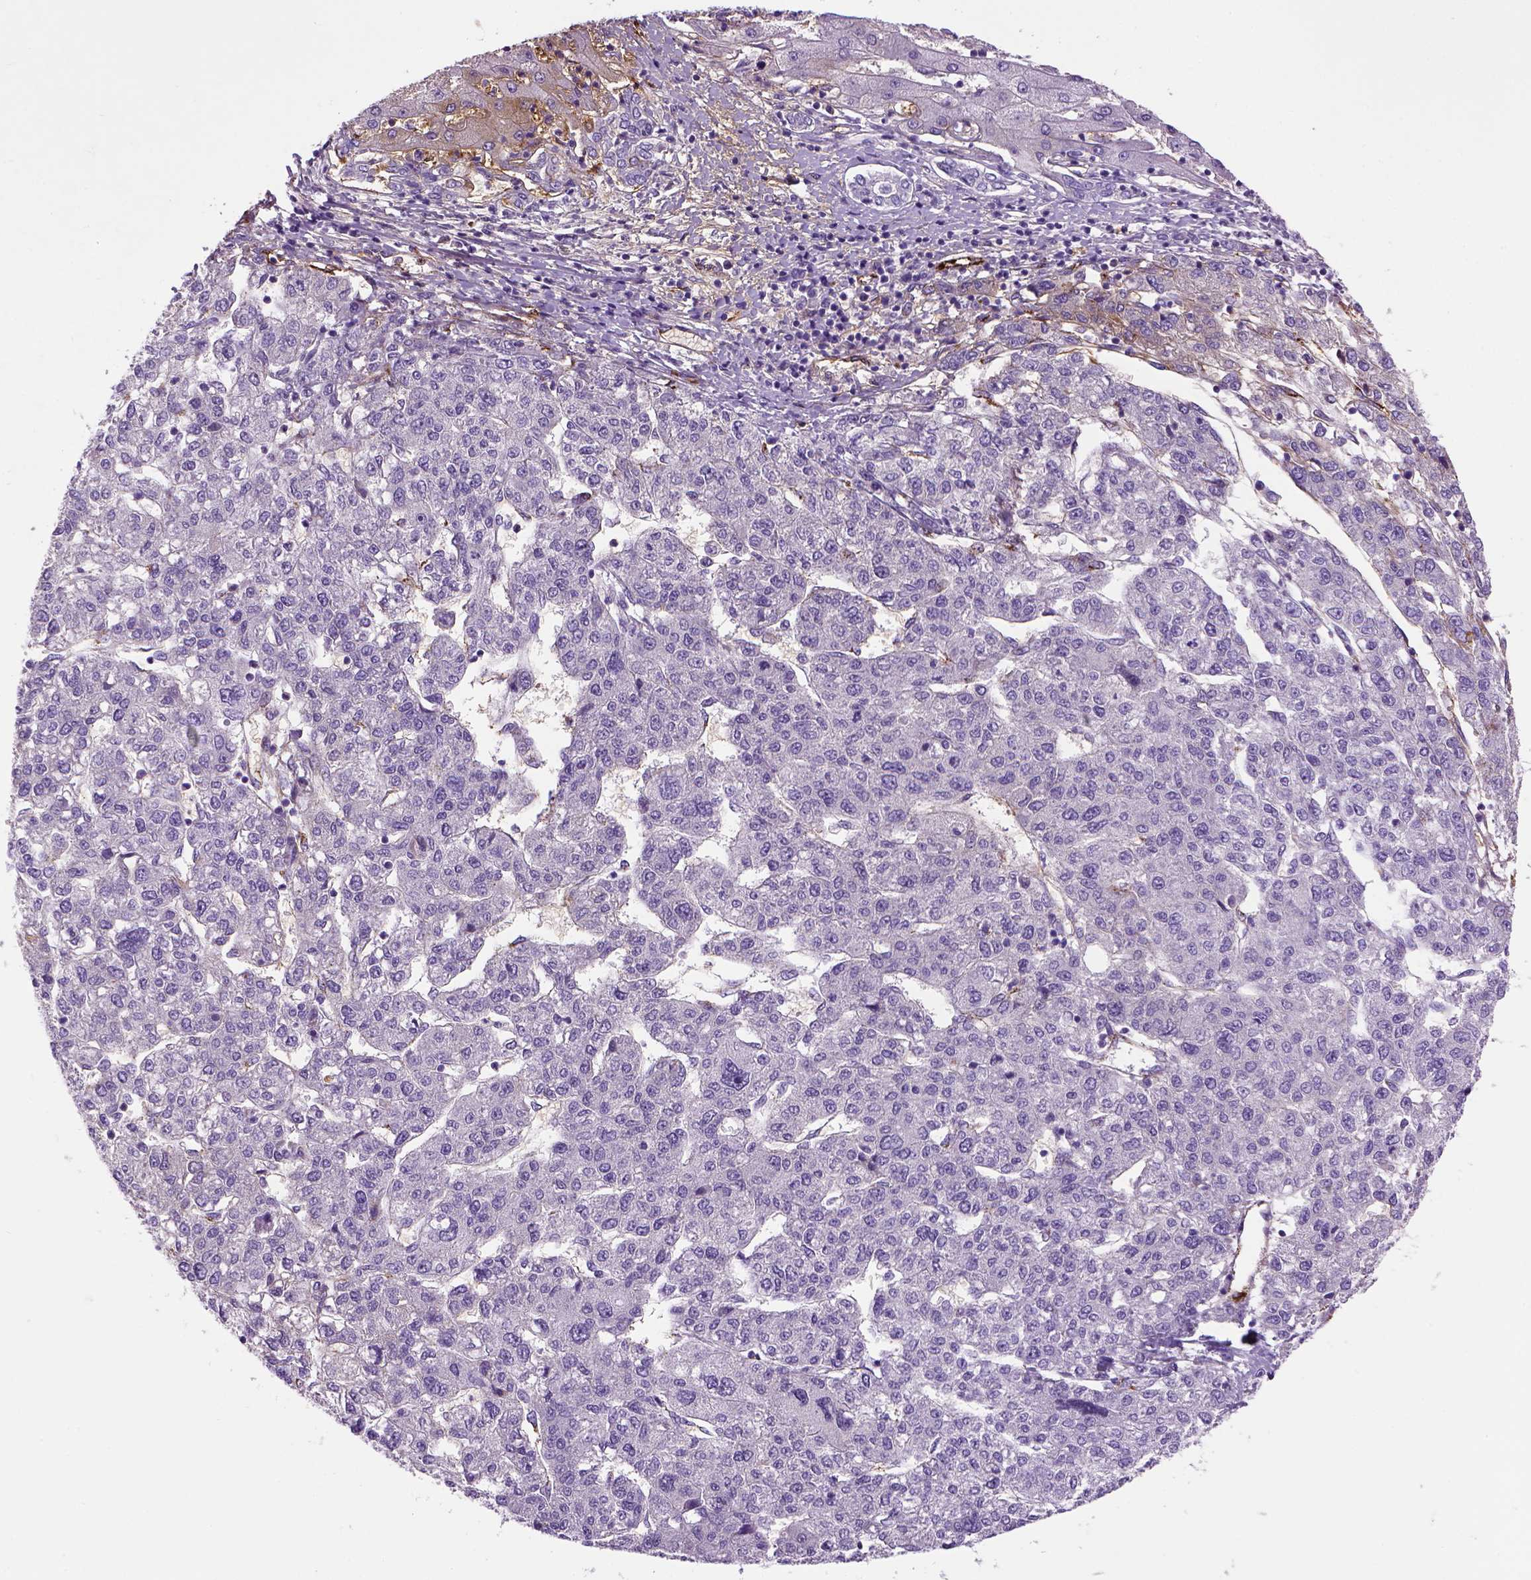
{"staining": {"intensity": "negative", "quantity": "none", "location": "none"}, "tissue": "liver cancer", "cell_type": "Tumor cells", "image_type": "cancer", "snomed": [{"axis": "morphology", "description": "Carcinoma, Hepatocellular, NOS"}, {"axis": "topography", "description": "Liver"}], "caption": "Immunohistochemistry (IHC) image of liver cancer stained for a protein (brown), which exhibits no expression in tumor cells. (DAB immunohistochemistry (IHC) with hematoxylin counter stain).", "gene": "VWF", "patient": {"sex": "male", "age": 56}}